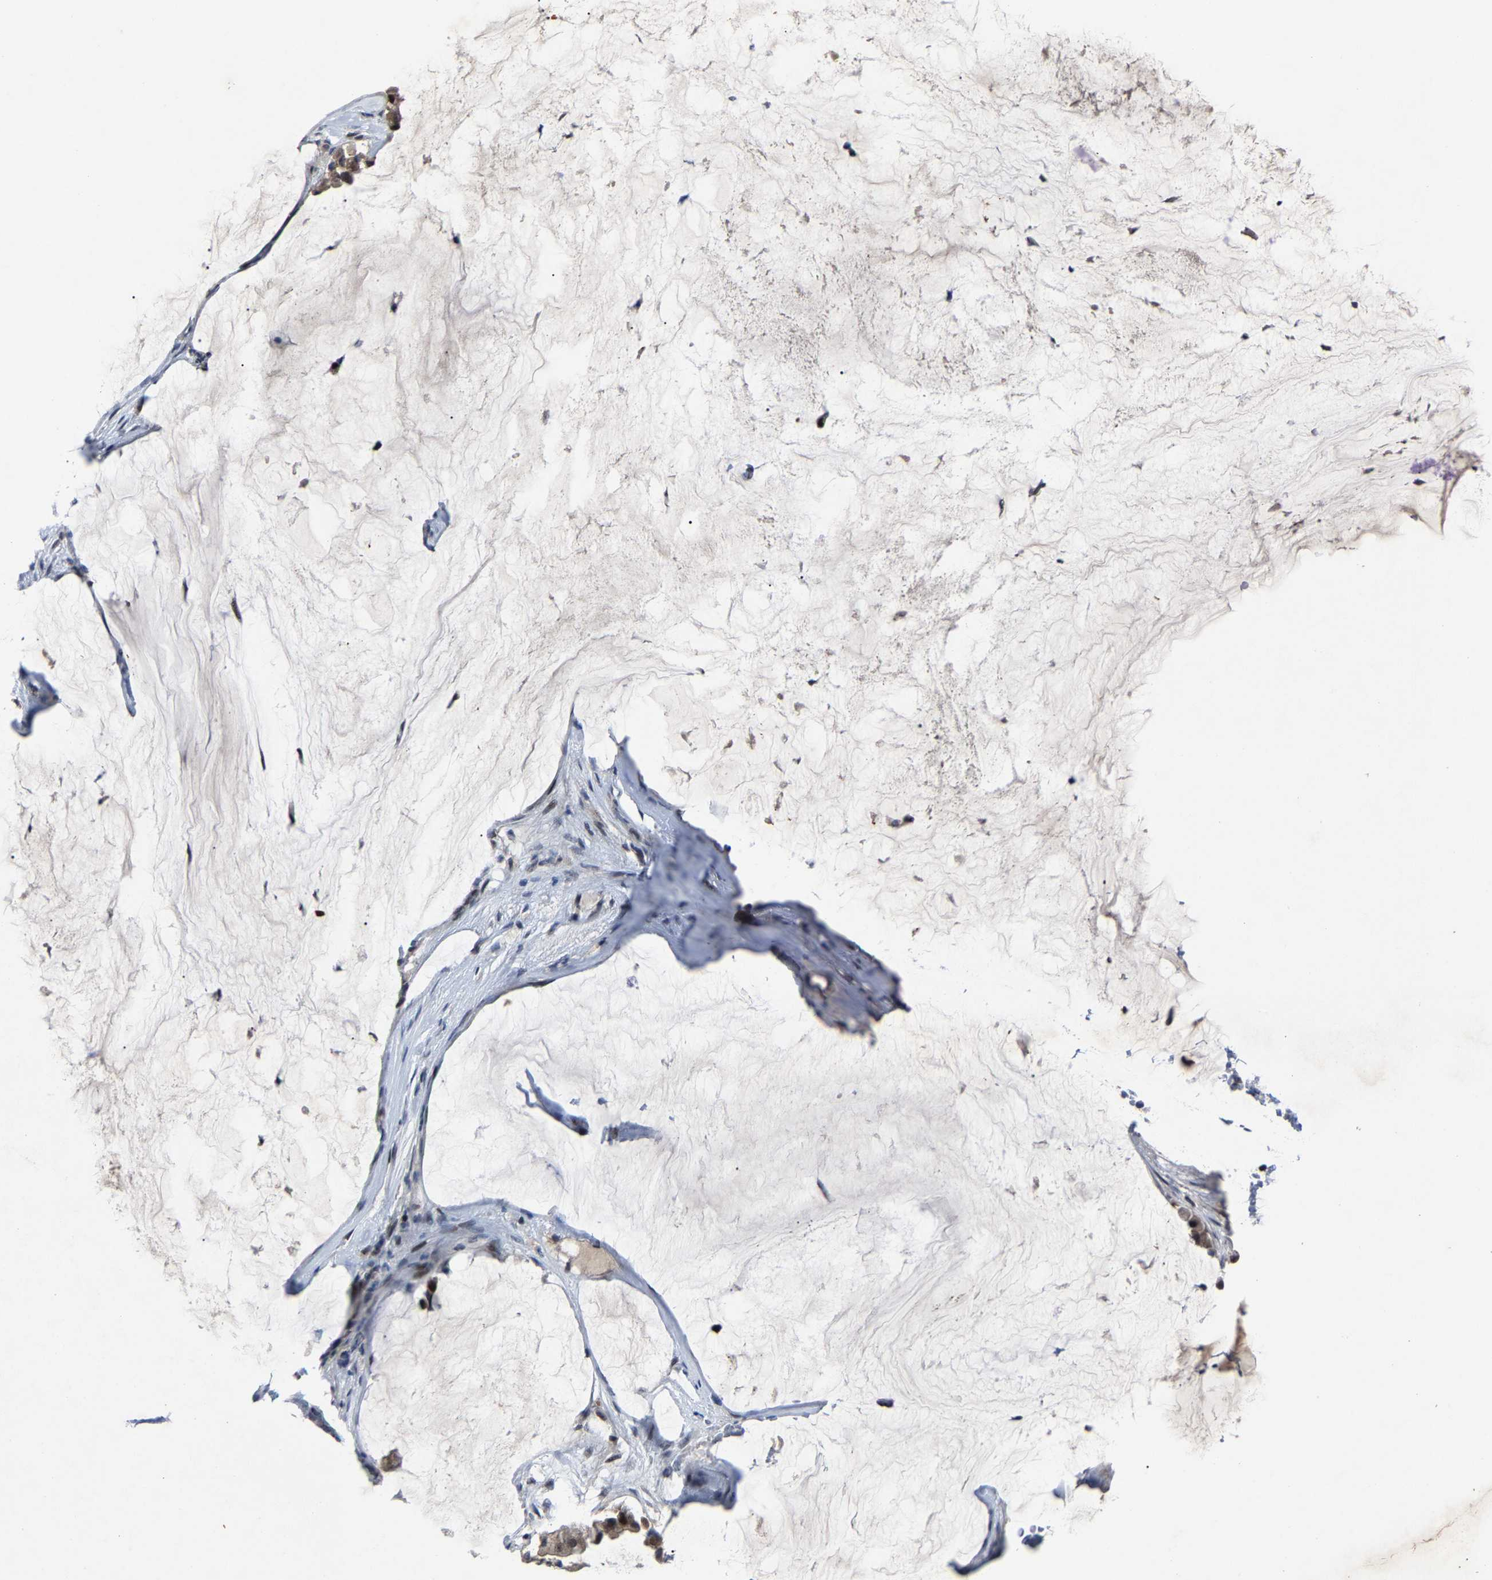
{"staining": {"intensity": "moderate", "quantity": "25%-75%", "location": "nuclear"}, "tissue": "pancreatic cancer", "cell_type": "Tumor cells", "image_type": "cancer", "snomed": [{"axis": "morphology", "description": "Adenocarcinoma, NOS"}, {"axis": "topography", "description": "Pancreas"}], "caption": "Moderate nuclear staining is identified in approximately 25%-75% of tumor cells in pancreatic adenocarcinoma. The staining is performed using DAB (3,3'-diaminobenzidine) brown chromogen to label protein expression. The nuclei are counter-stained blue using hematoxylin.", "gene": "LSM8", "patient": {"sex": "male", "age": 41}}